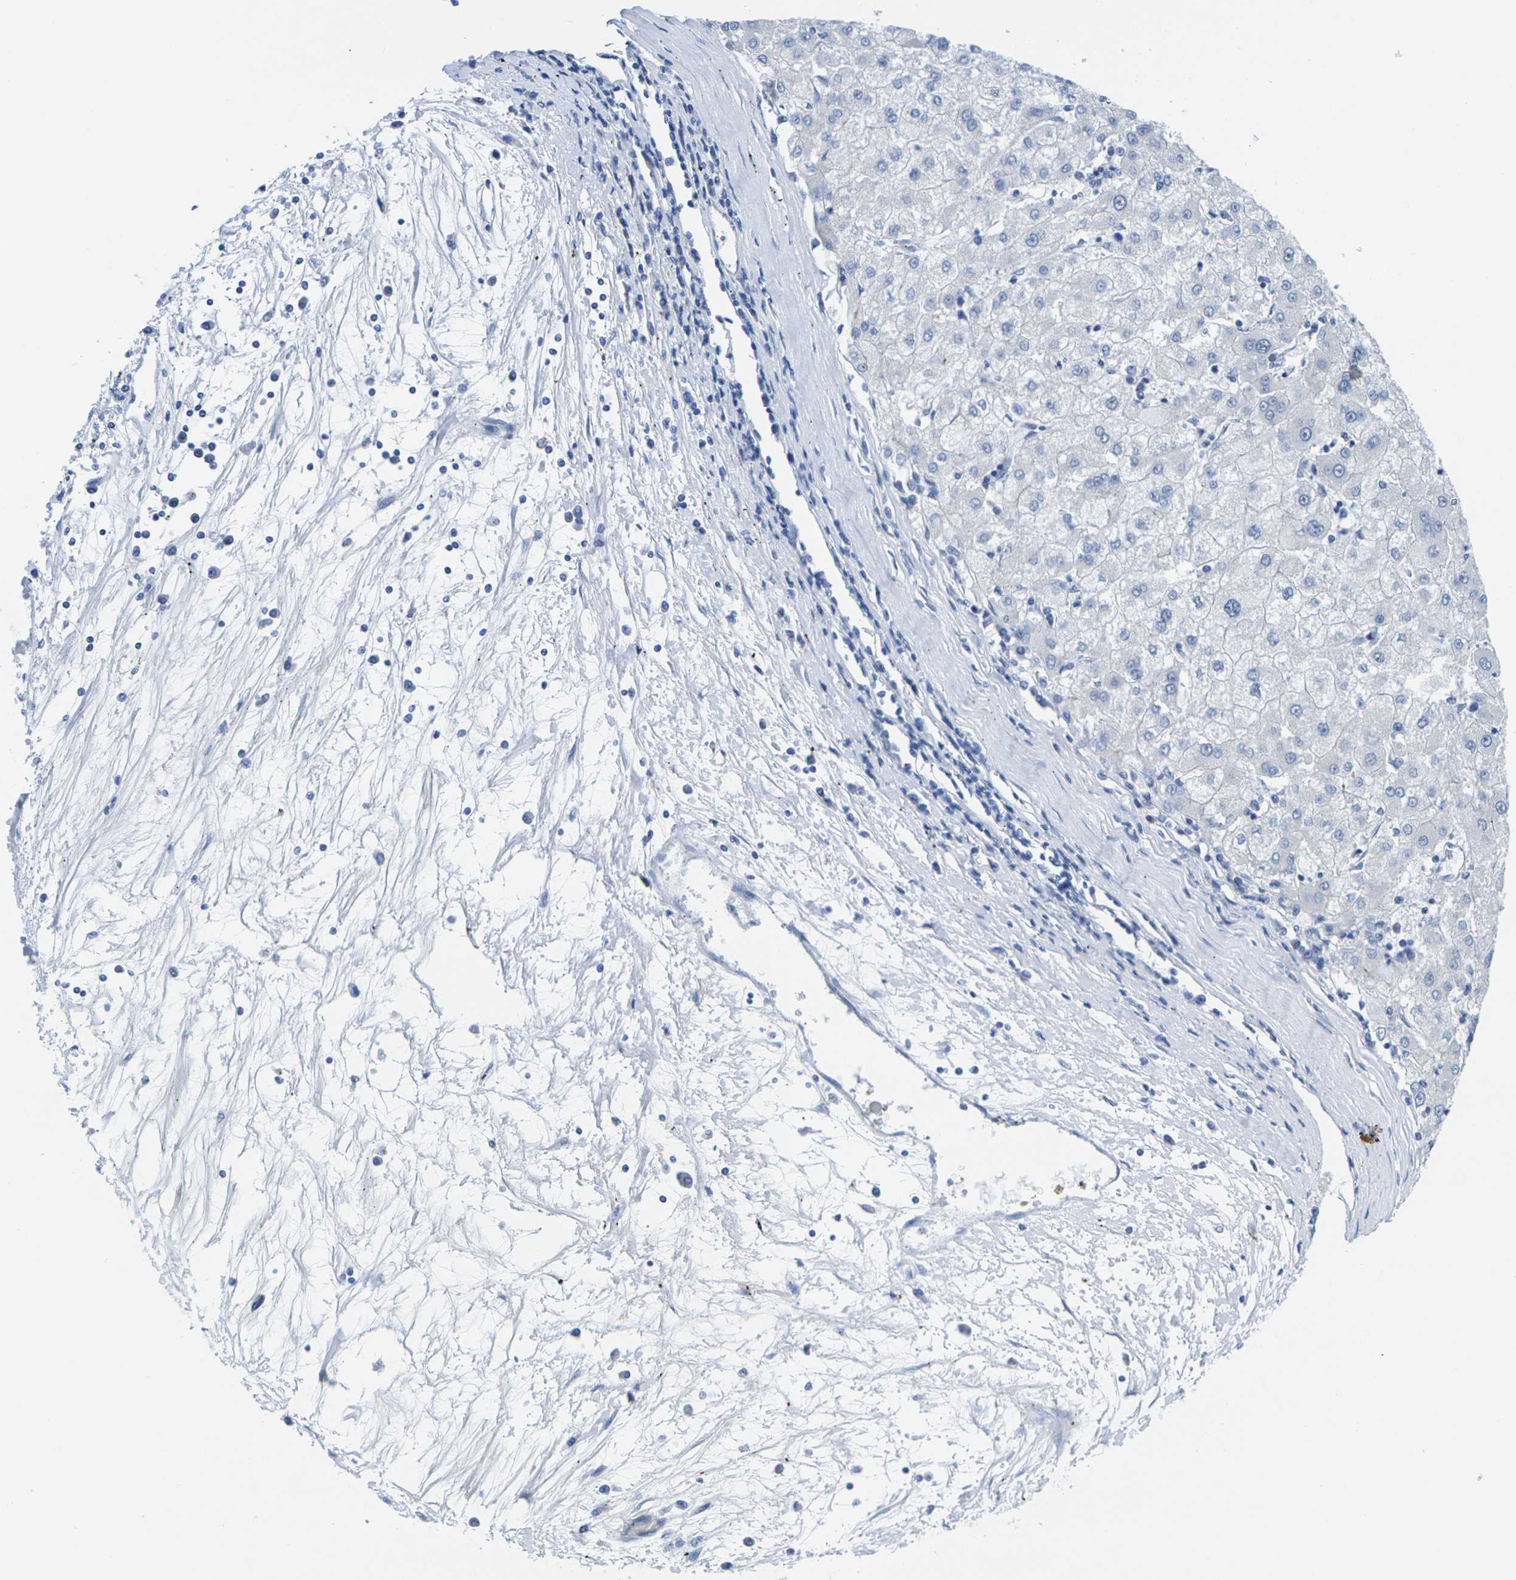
{"staining": {"intensity": "negative", "quantity": "none", "location": "none"}, "tissue": "liver cancer", "cell_type": "Tumor cells", "image_type": "cancer", "snomed": [{"axis": "morphology", "description": "Carcinoma, Hepatocellular, NOS"}, {"axis": "topography", "description": "Liver"}], "caption": "Tumor cells are negative for protein expression in human hepatocellular carcinoma (liver). (Stains: DAB (3,3'-diaminobenzidine) IHC with hematoxylin counter stain, Microscopy: brightfield microscopy at high magnification).", "gene": "CRK", "patient": {"sex": "male", "age": 72}}